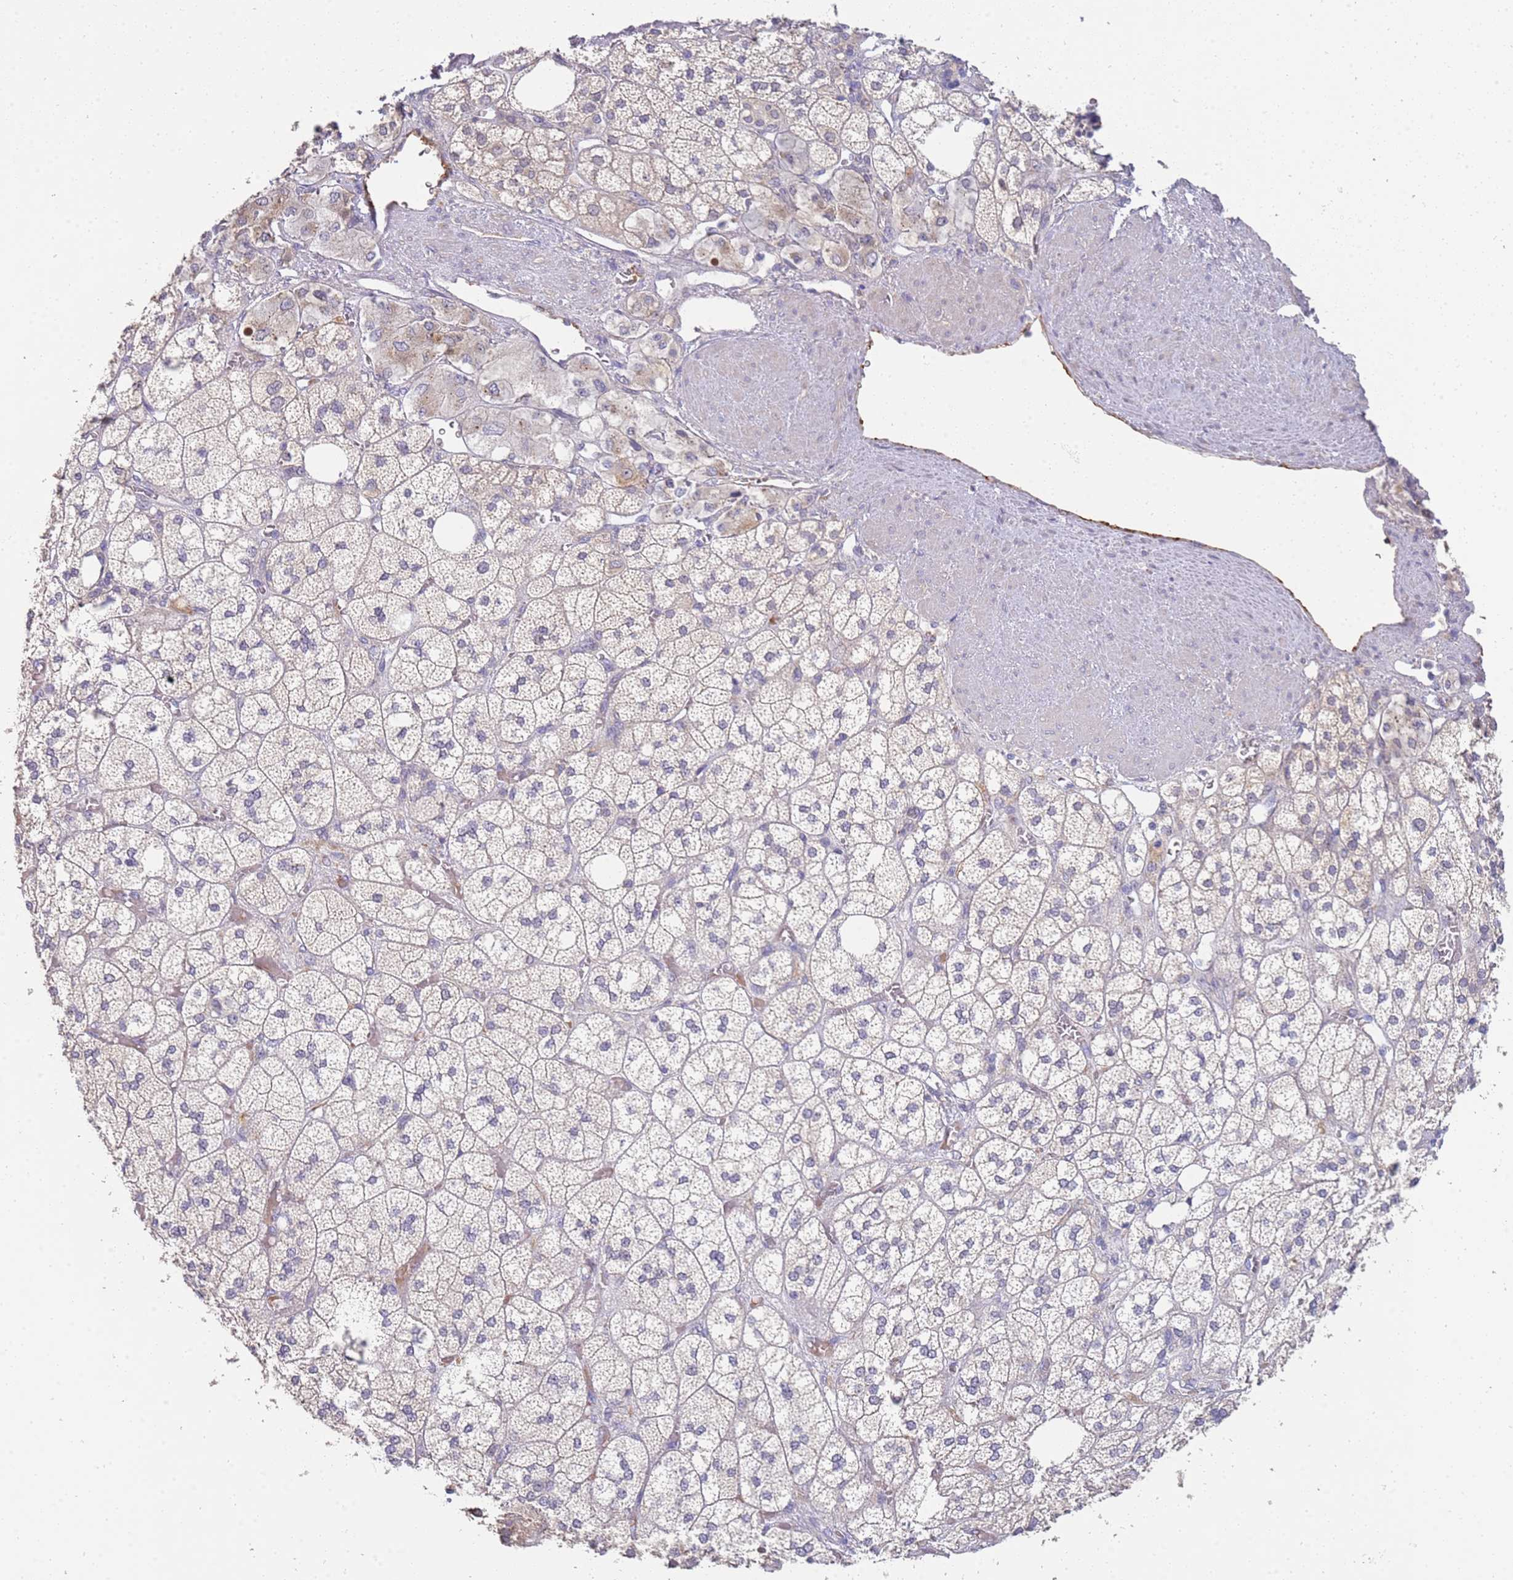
{"staining": {"intensity": "weak", "quantity": "<25%", "location": "cytoplasmic/membranous"}, "tissue": "adrenal gland", "cell_type": "Glandular cells", "image_type": "normal", "snomed": [{"axis": "morphology", "description": "Normal tissue, NOS"}, {"axis": "topography", "description": "Adrenal gland"}], "caption": "Image shows no protein positivity in glandular cells of unremarkable adrenal gland.", "gene": "NMUR2", "patient": {"sex": "male", "age": 61}}